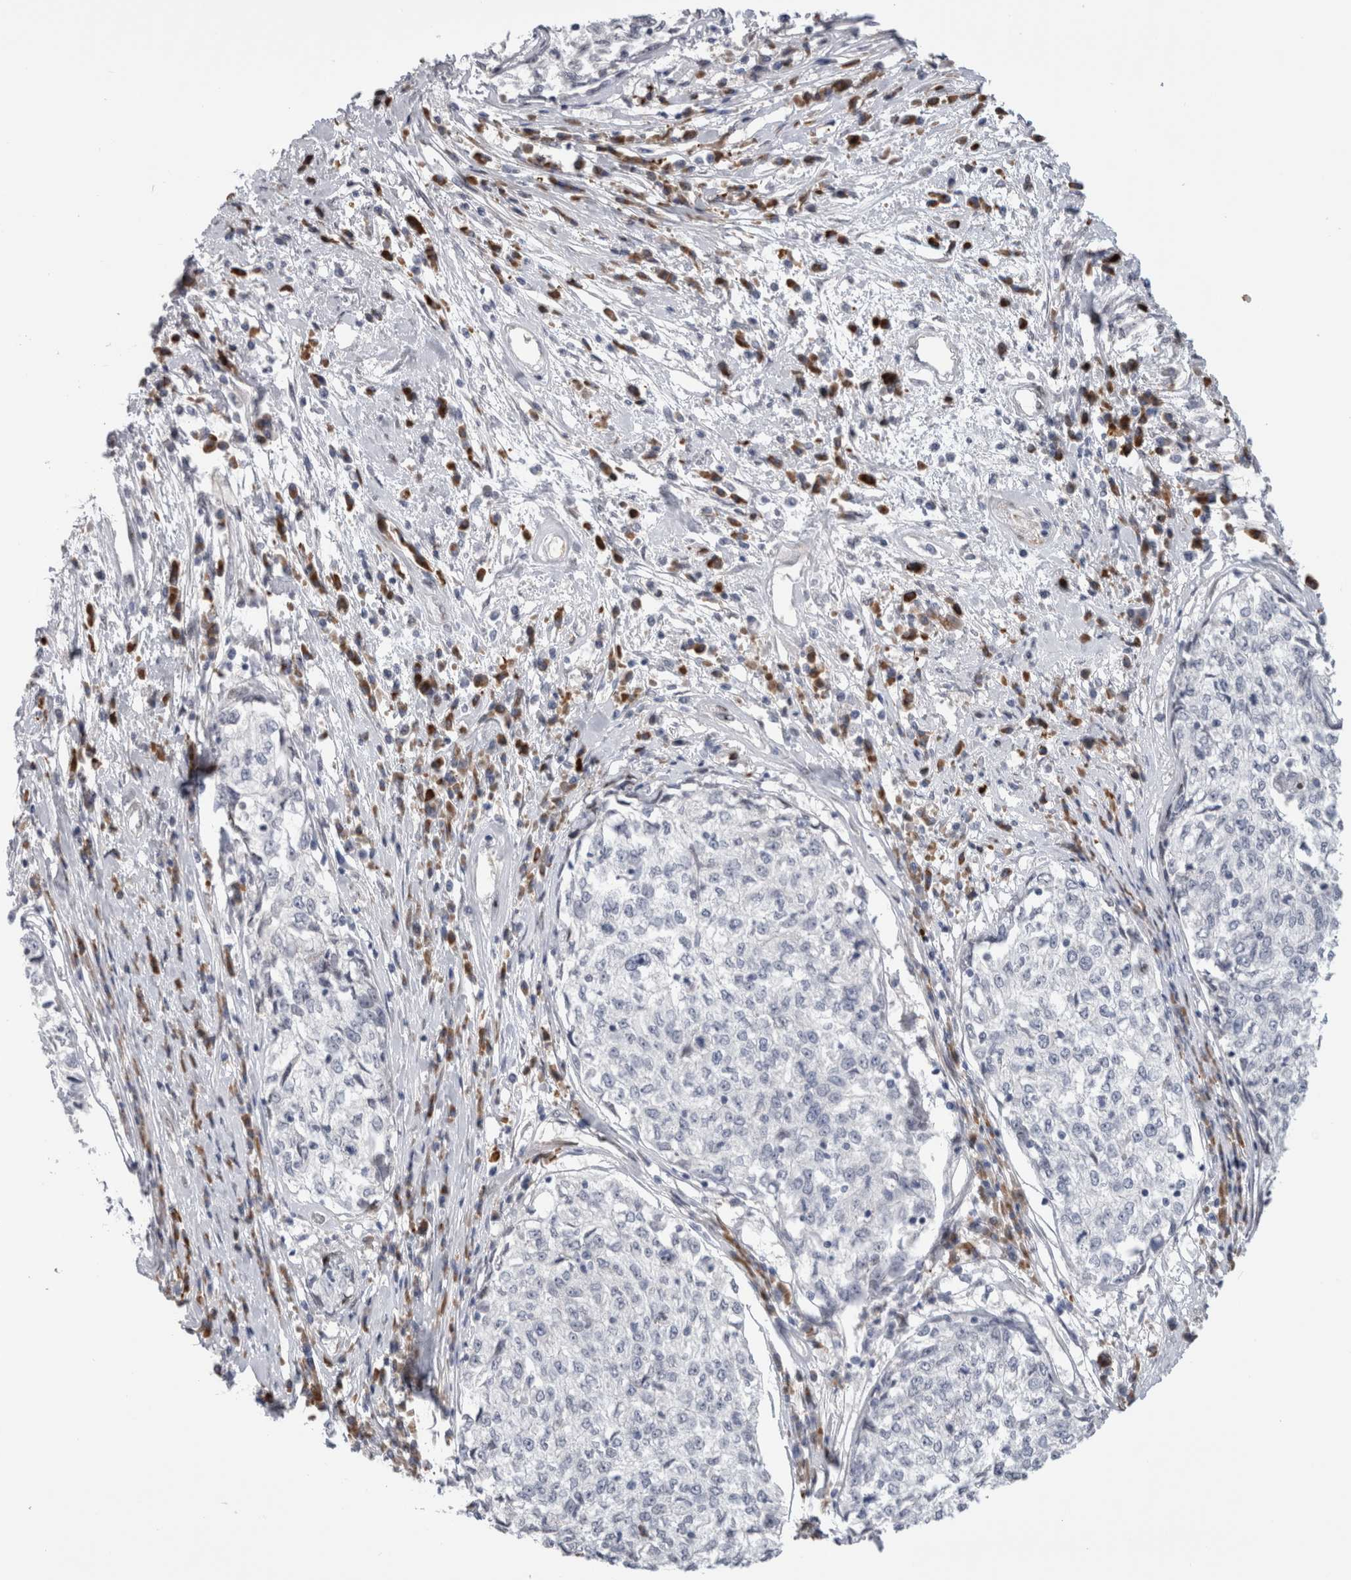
{"staining": {"intensity": "negative", "quantity": "none", "location": "none"}, "tissue": "cervical cancer", "cell_type": "Tumor cells", "image_type": "cancer", "snomed": [{"axis": "morphology", "description": "Squamous cell carcinoma, NOS"}, {"axis": "topography", "description": "Cervix"}], "caption": "This is a histopathology image of immunohistochemistry staining of squamous cell carcinoma (cervical), which shows no positivity in tumor cells.", "gene": "DMTN", "patient": {"sex": "female", "age": 57}}